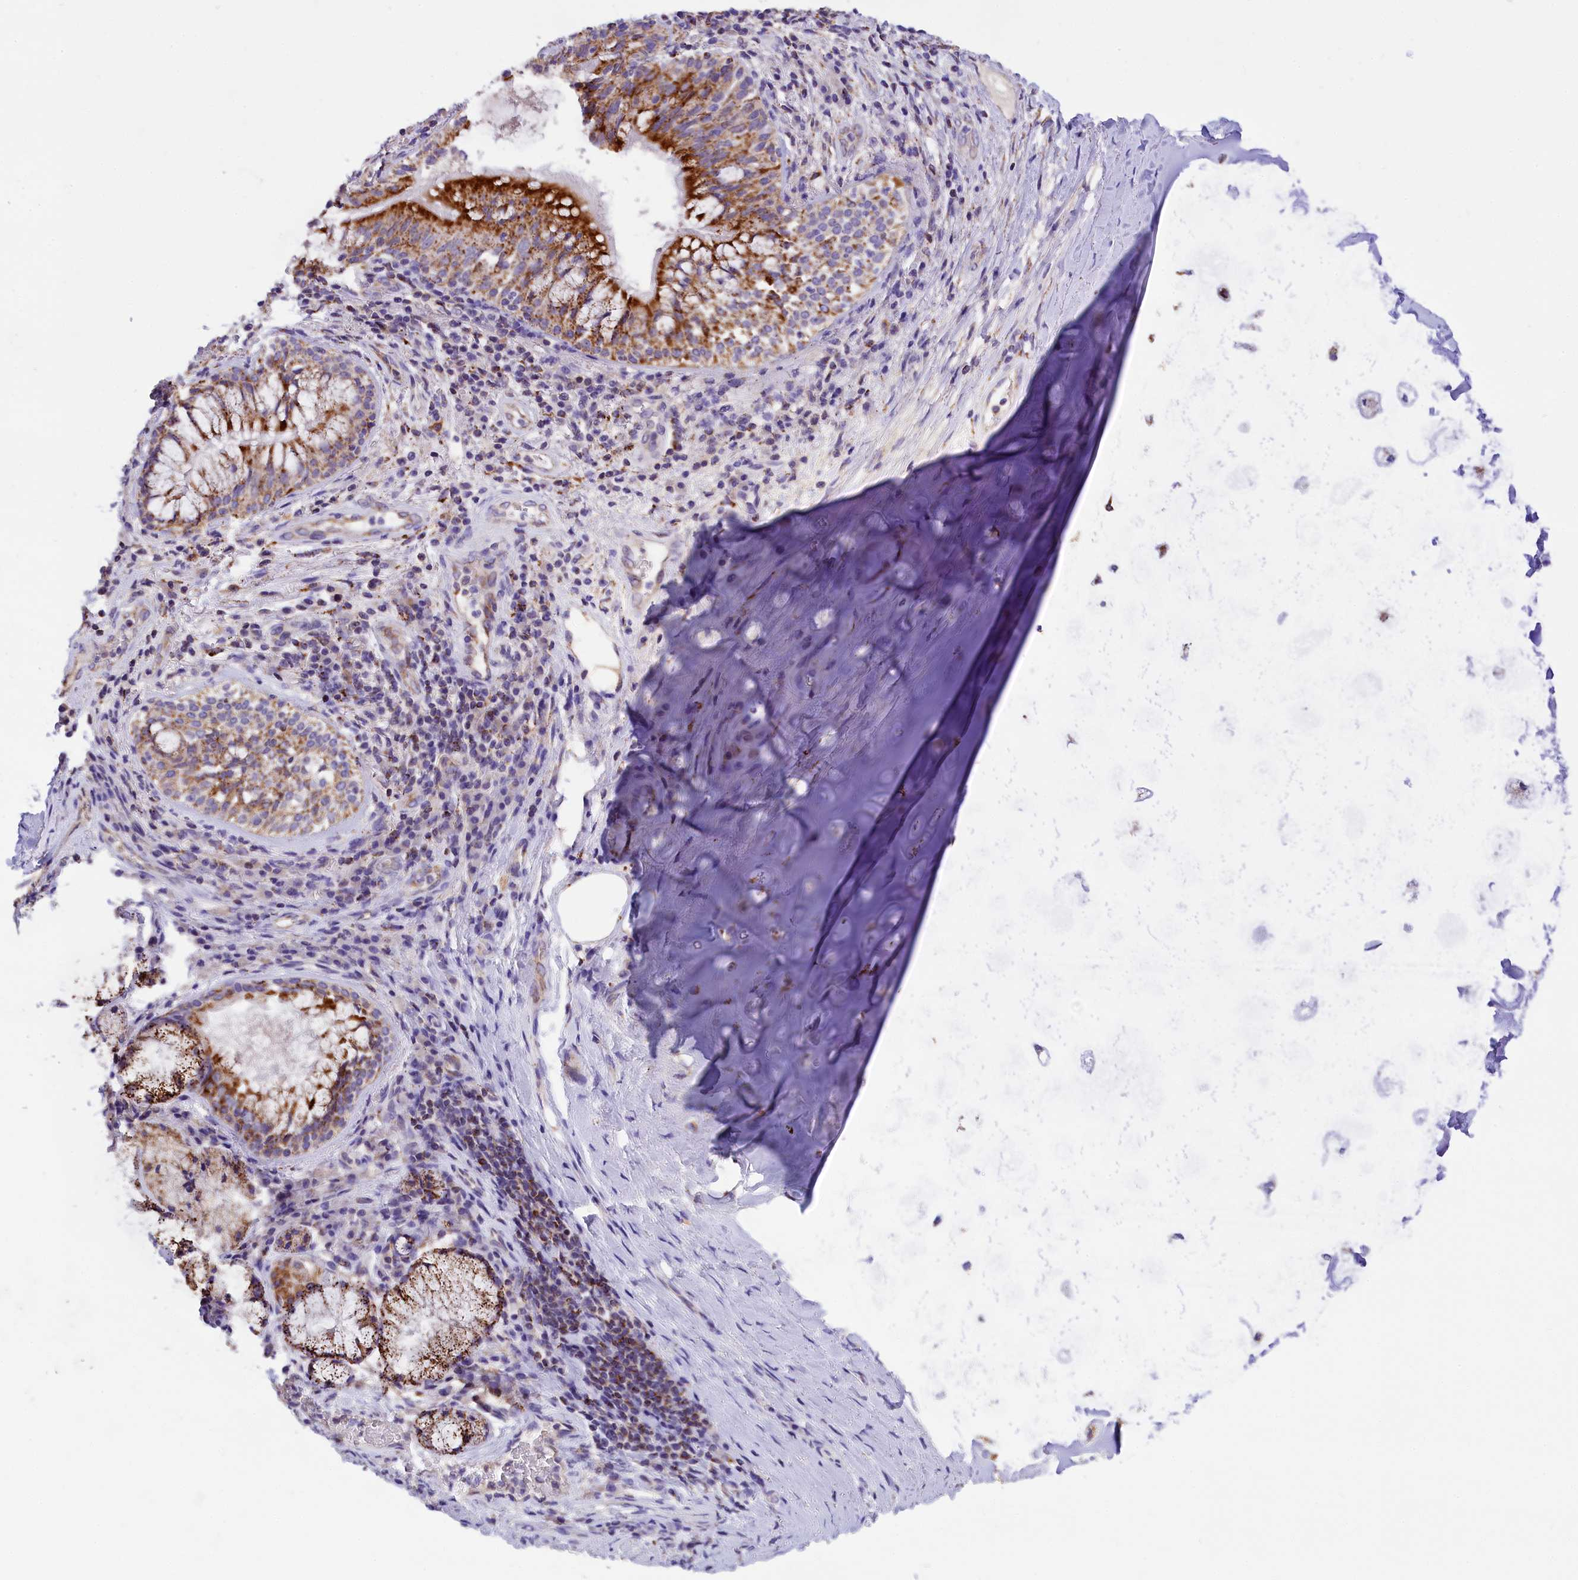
{"staining": {"intensity": "negative", "quantity": "none", "location": "none"}, "tissue": "adipose tissue", "cell_type": "Adipocytes", "image_type": "normal", "snomed": [{"axis": "morphology", "description": "Normal tissue, NOS"}, {"axis": "morphology", "description": "Squamous cell carcinoma, NOS"}, {"axis": "topography", "description": "Bronchus"}, {"axis": "topography", "description": "Lung"}], "caption": "Immunohistochemical staining of benign human adipose tissue demonstrates no significant positivity in adipocytes.", "gene": "ABAT", "patient": {"sex": "male", "age": 64}}